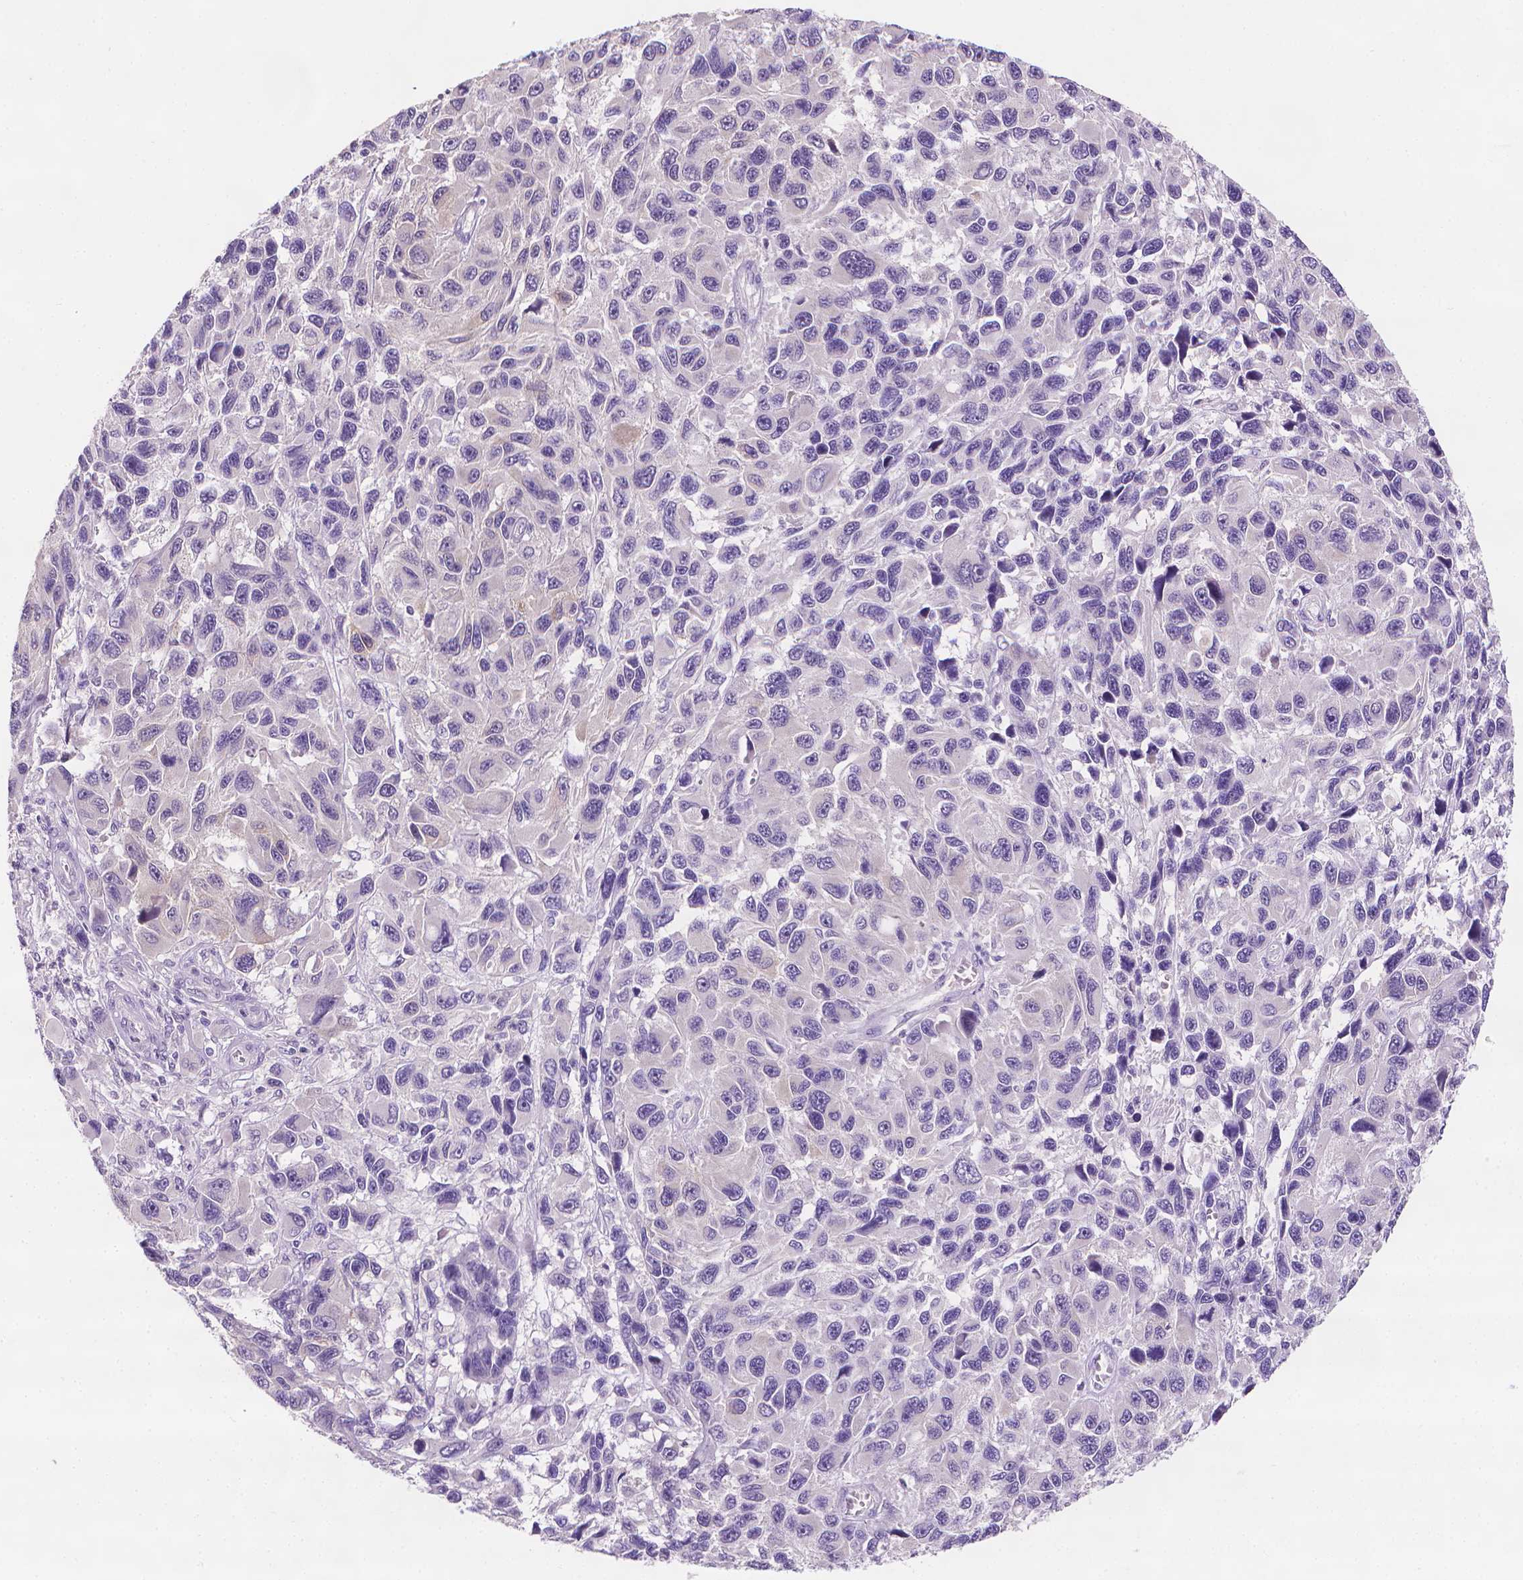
{"staining": {"intensity": "weak", "quantity": "<25%", "location": "cytoplasmic/membranous"}, "tissue": "melanoma", "cell_type": "Tumor cells", "image_type": "cancer", "snomed": [{"axis": "morphology", "description": "Malignant melanoma, NOS"}, {"axis": "topography", "description": "Skin"}], "caption": "This is an immunohistochemistry micrograph of human melanoma. There is no staining in tumor cells.", "gene": "FASN", "patient": {"sex": "male", "age": 53}}